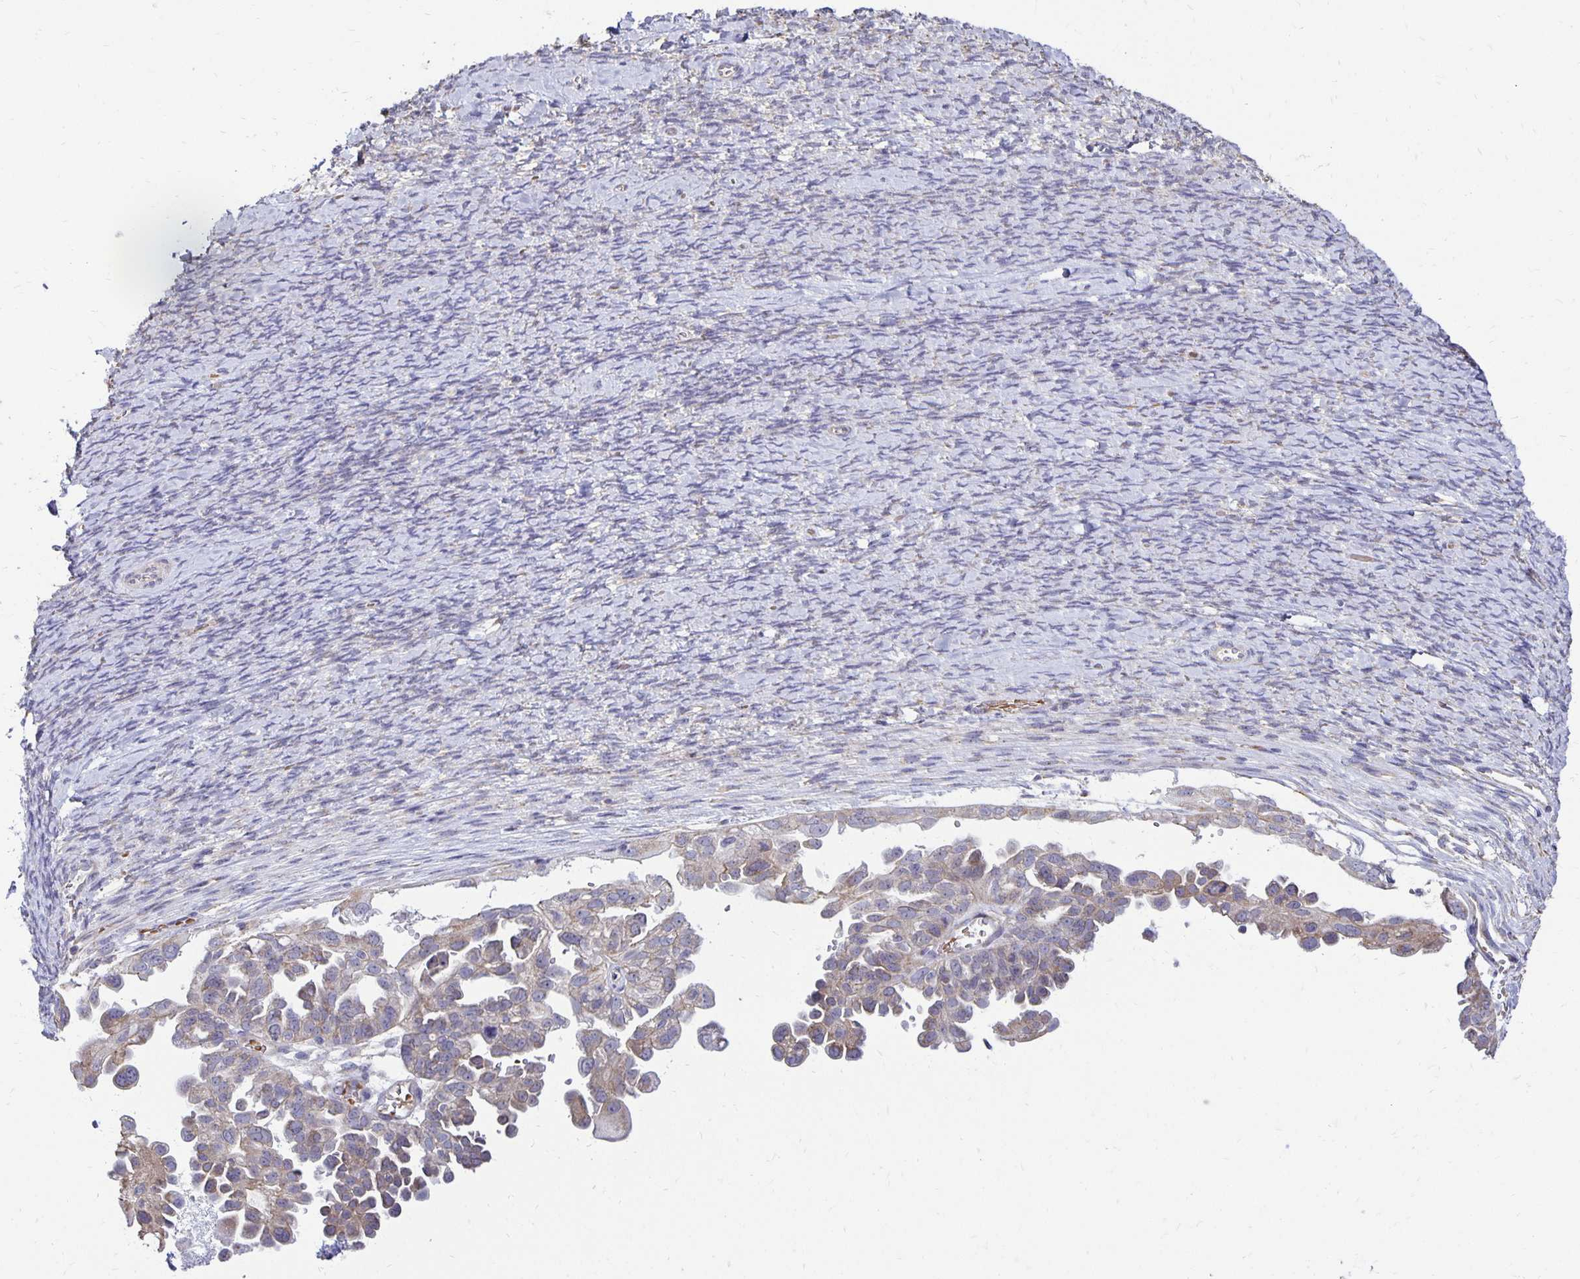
{"staining": {"intensity": "weak", "quantity": "25%-75%", "location": "cytoplasmic/membranous"}, "tissue": "ovarian cancer", "cell_type": "Tumor cells", "image_type": "cancer", "snomed": [{"axis": "morphology", "description": "Cystadenocarcinoma, serous, NOS"}, {"axis": "topography", "description": "Ovary"}], "caption": "Serous cystadenocarcinoma (ovarian) stained with DAB immunohistochemistry reveals low levels of weak cytoplasmic/membranous staining in approximately 25%-75% of tumor cells. (Brightfield microscopy of DAB IHC at high magnification).", "gene": "FN3K", "patient": {"sex": "female", "age": 53}}